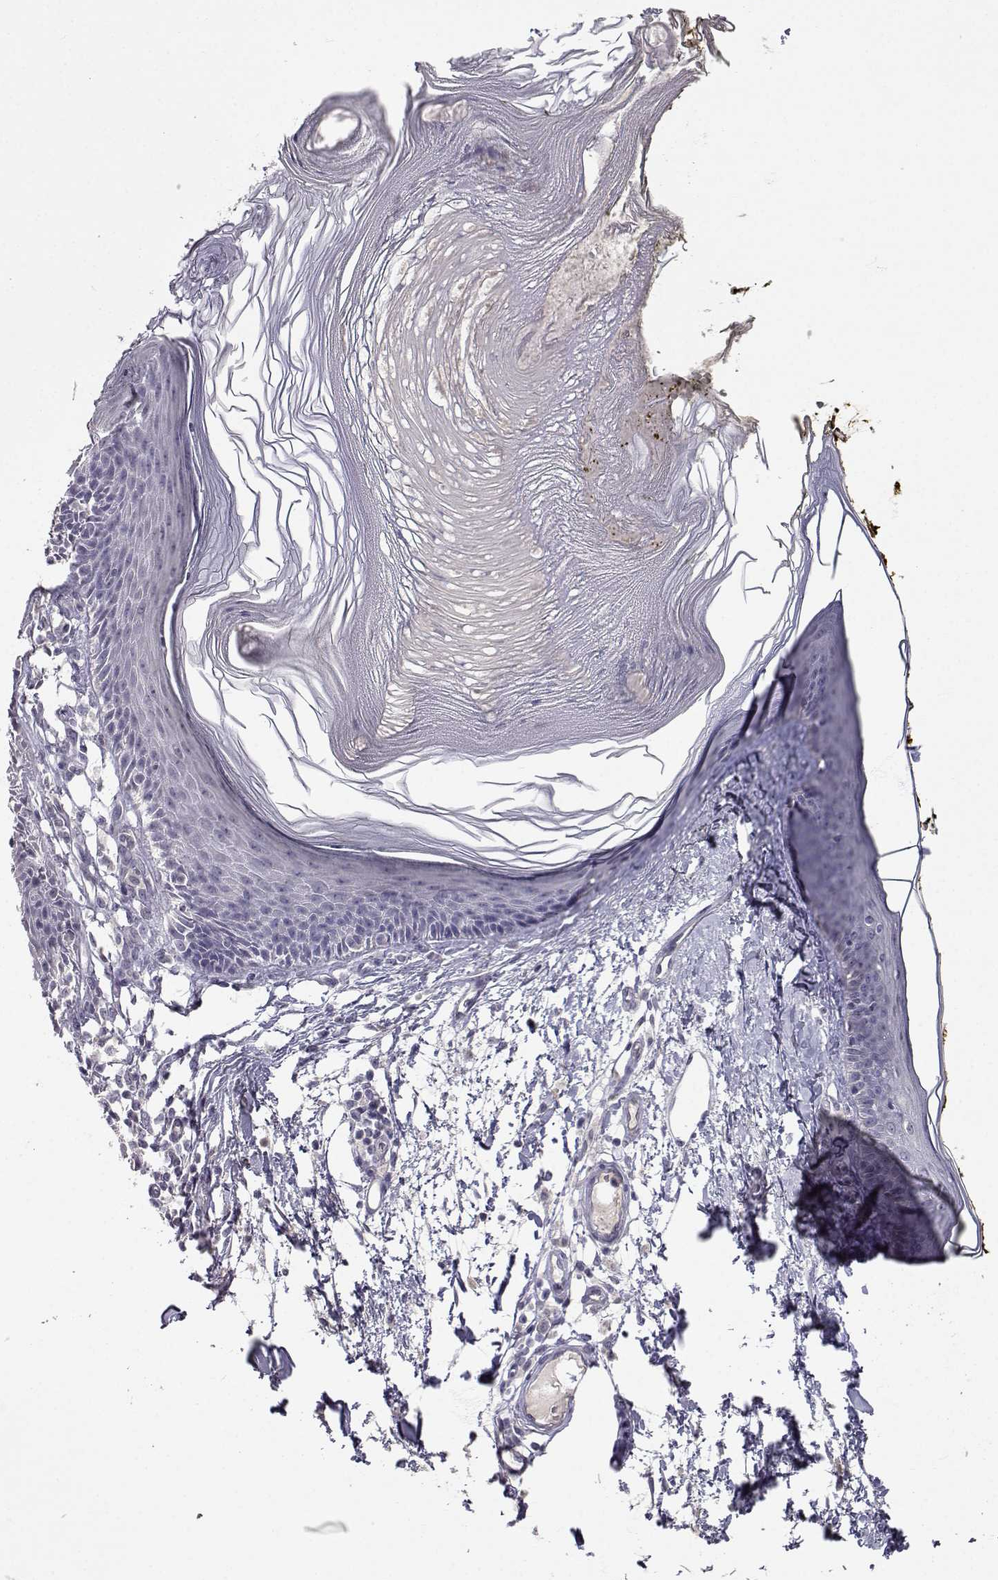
{"staining": {"intensity": "negative", "quantity": "none", "location": "none"}, "tissue": "skin", "cell_type": "Fibroblasts", "image_type": "normal", "snomed": [{"axis": "morphology", "description": "Normal tissue, NOS"}, {"axis": "topography", "description": "Skin"}], "caption": "DAB (3,3'-diaminobenzidine) immunohistochemical staining of benign human skin displays no significant staining in fibroblasts.", "gene": "SLC6A3", "patient": {"sex": "male", "age": 76}}